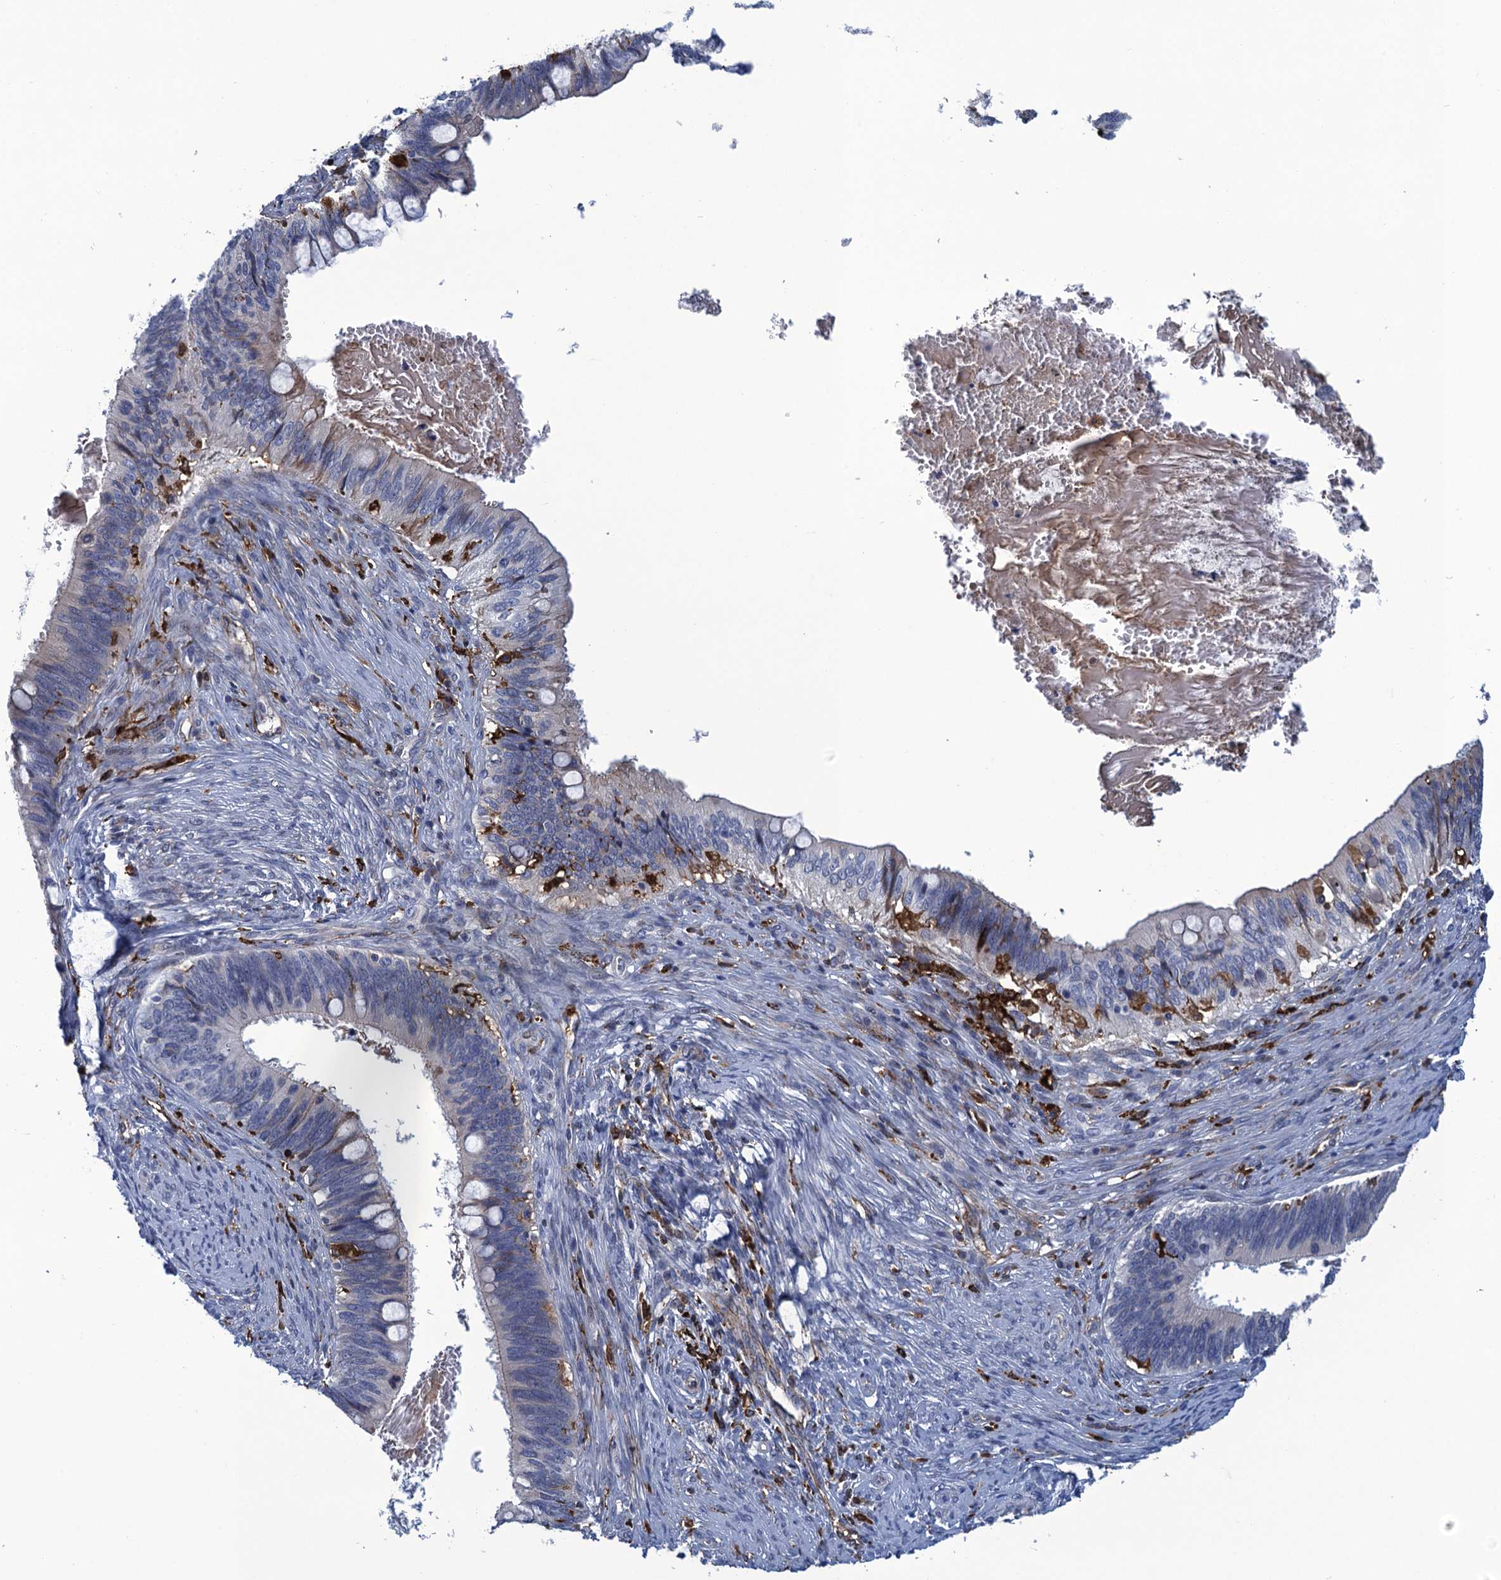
{"staining": {"intensity": "negative", "quantity": "none", "location": "none"}, "tissue": "cervical cancer", "cell_type": "Tumor cells", "image_type": "cancer", "snomed": [{"axis": "morphology", "description": "Adenocarcinoma, NOS"}, {"axis": "topography", "description": "Cervix"}], "caption": "Immunohistochemistry micrograph of neoplastic tissue: cervical cancer stained with DAB reveals no significant protein staining in tumor cells.", "gene": "DNHD1", "patient": {"sex": "female", "age": 42}}